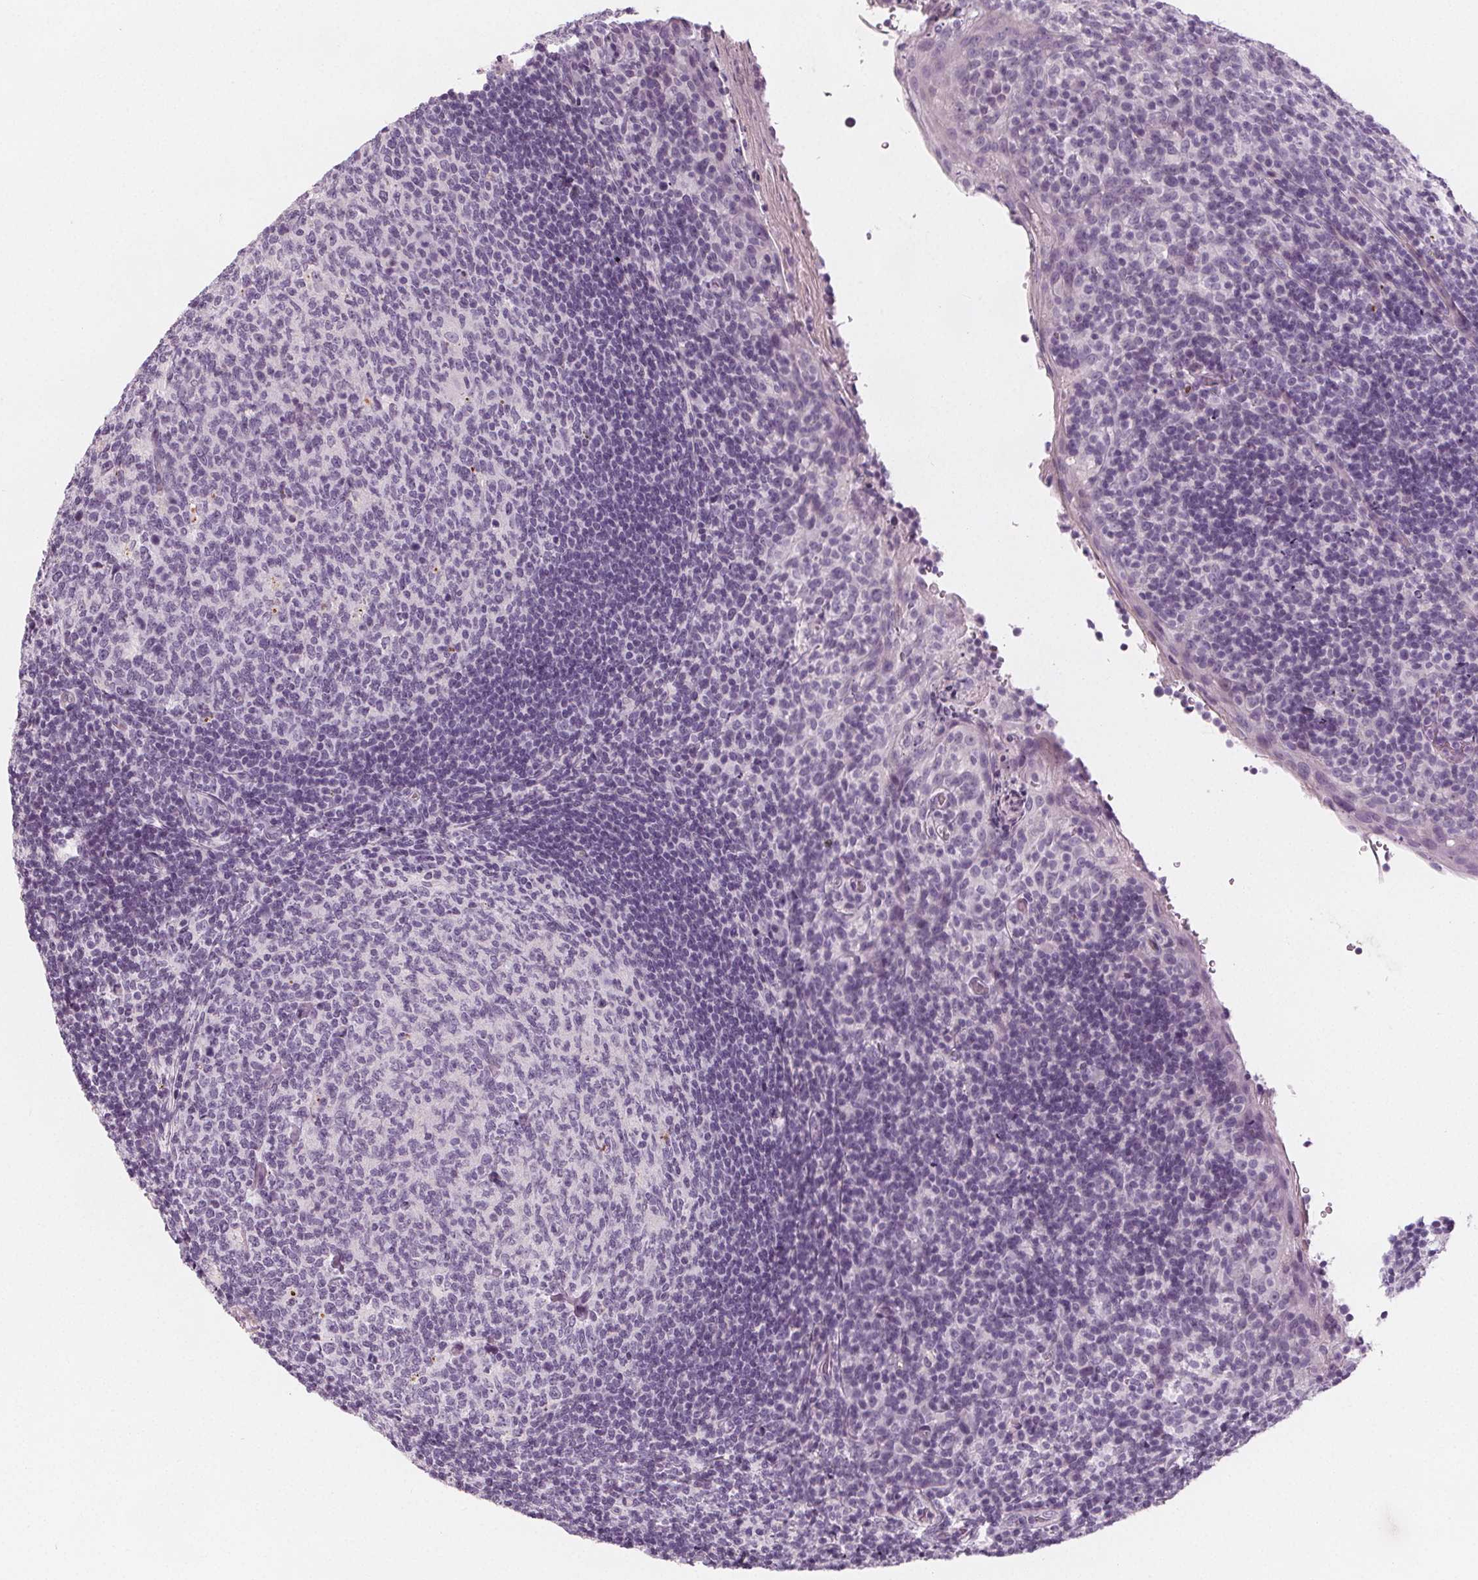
{"staining": {"intensity": "negative", "quantity": "none", "location": "none"}, "tissue": "tonsil", "cell_type": "Germinal center cells", "image_type": "normal", "snomed": [{"axis": "morphology", "description": "Normal tissue, NOS"}, {"axis": "topography", "description": "Tonsil"}], "caption": "IHC image of unremarkable tonsil: human tonsil stained with DAB exhibits no significant protein positivity in germinal center cells. Nuclei are stained in blue.", "gene": "SLC5A12", "patient": {"sex": "female", "age": 10}}